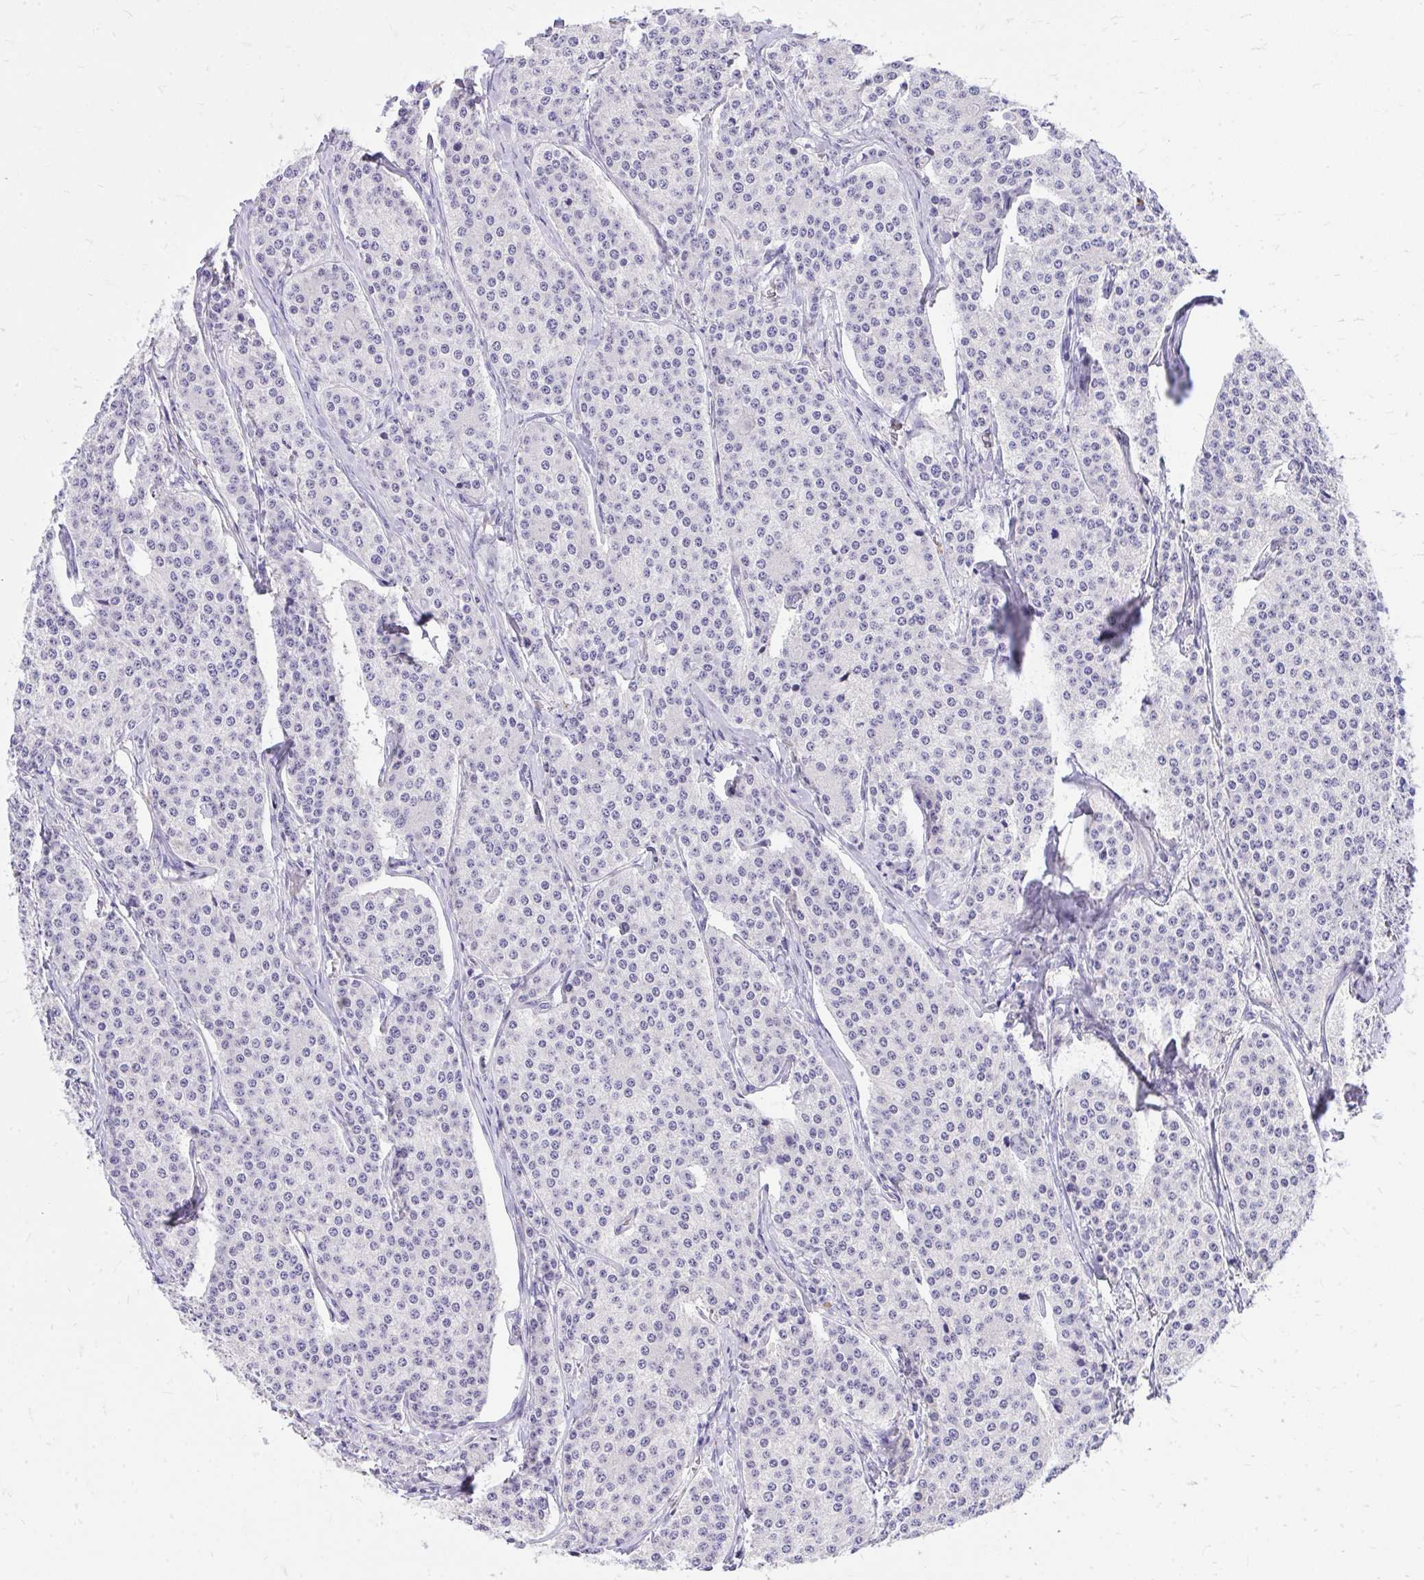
{"staining": {"intensity": "negative", "quantity": "none", "location": "none"}, "tissue": "carcinoid", "cell_type": "Tumor cells", "image_type": "cancer", "snomed": [{"axis": "morphology", "description": "Carcinoid, malignant, NOS"}, {"axis": "topography", "description": "Small intestine"}], "caption": "This is a histopathology image of immunohistochemistry staining of carcinoid, which shows no expression in tumor cells.", "gene": "MON1A", "patient": {"sex": "female", "age": 64}}